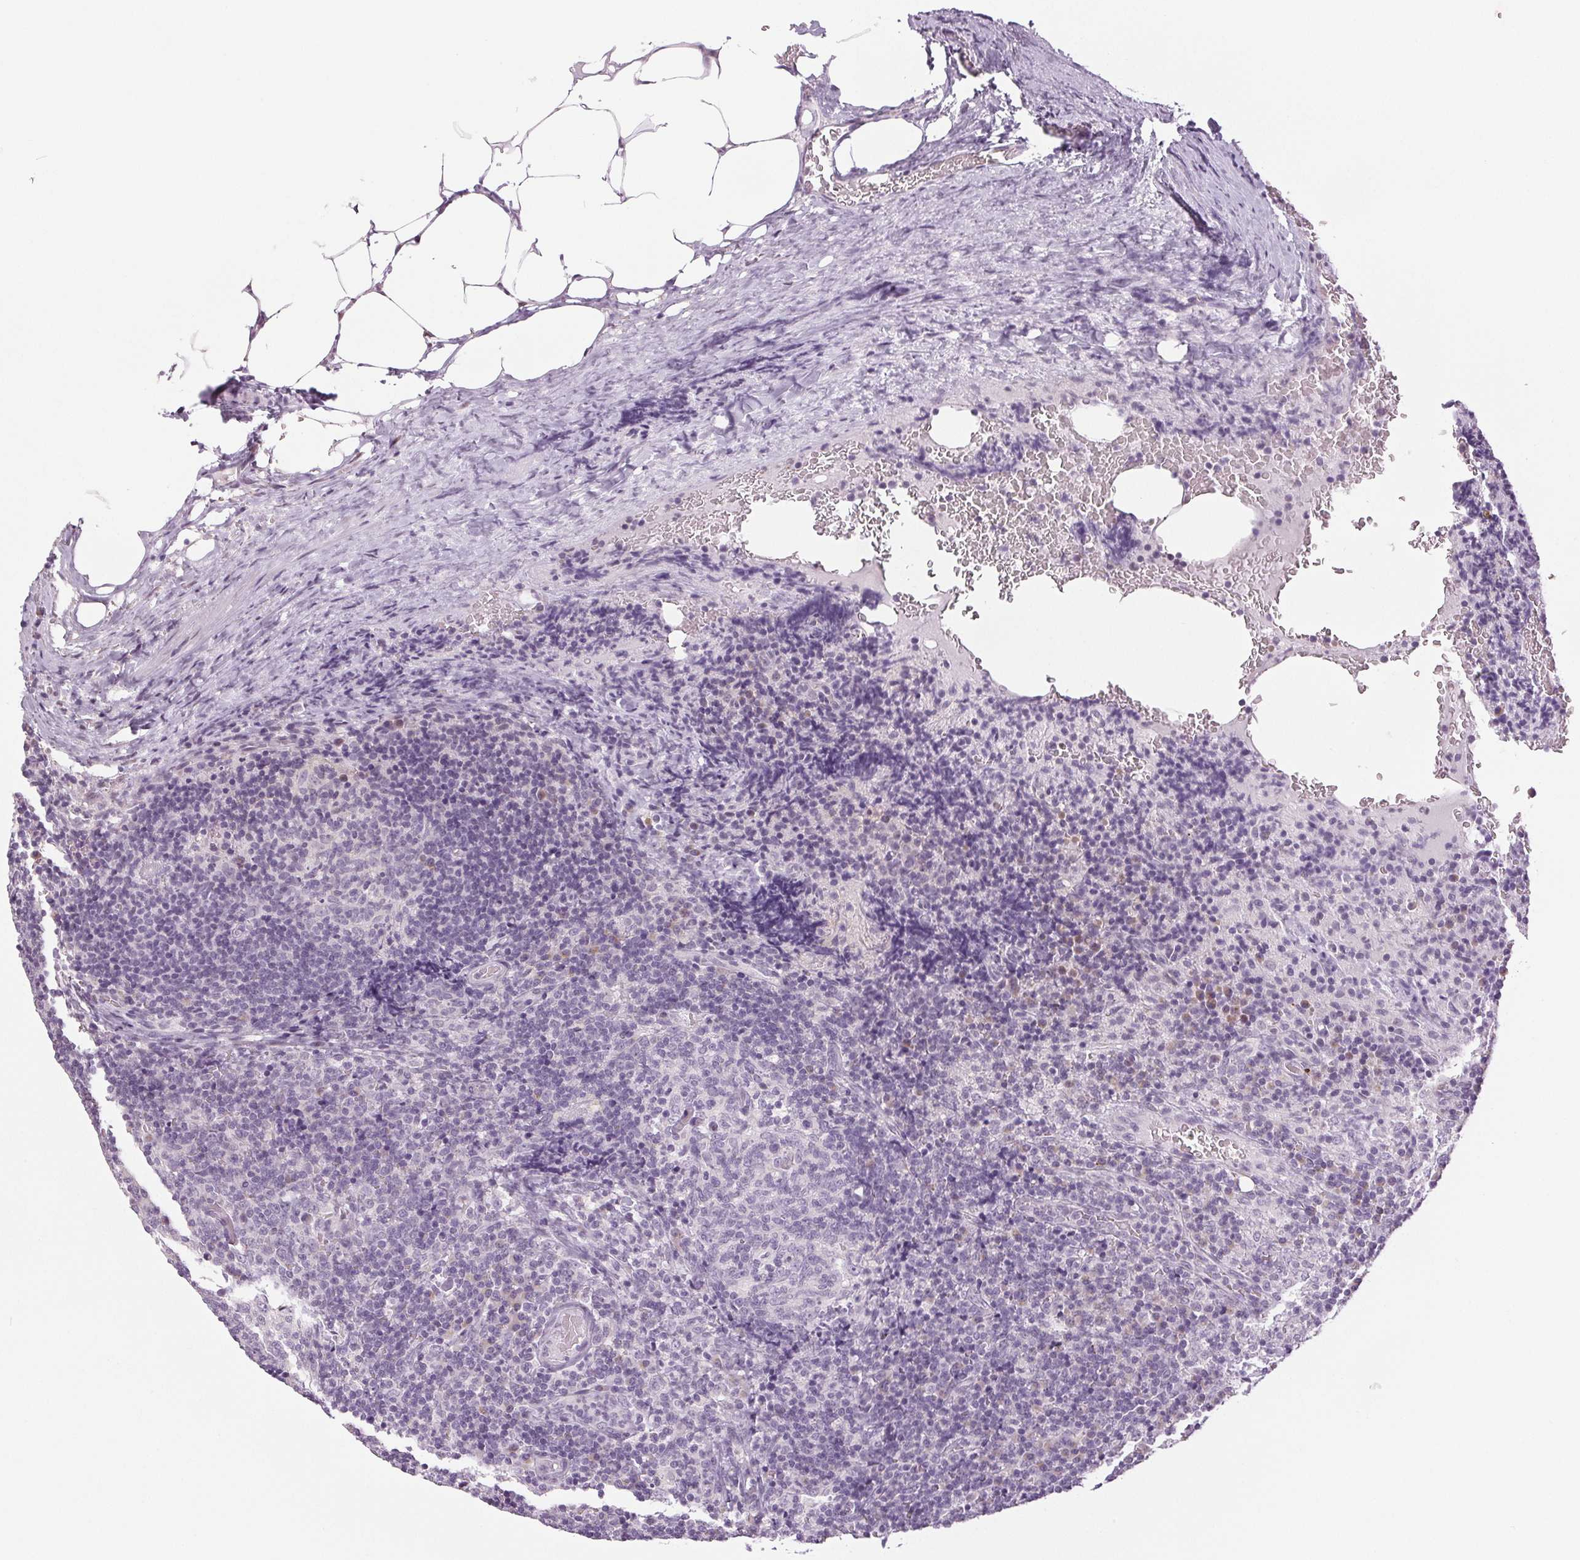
{"staining": {"intensity": "negative", "quantity": "none", "location": "none"}, "tissue": "lymph node", "cell_type": "Non-germinal center cells", "image_type": "normal", "snomed": [{"axis": "morphology", "description": "Normal tissue, NOS"}, {"axis": "topography", "description": "Lymph node"}], "caption": "Immunohistochemical staining of unremarkable lymph node demonstrates no significant positivity in non-germinal center cells.", "gene": "DNAJC6", "patient": {"sex": "male", "age": 67}}